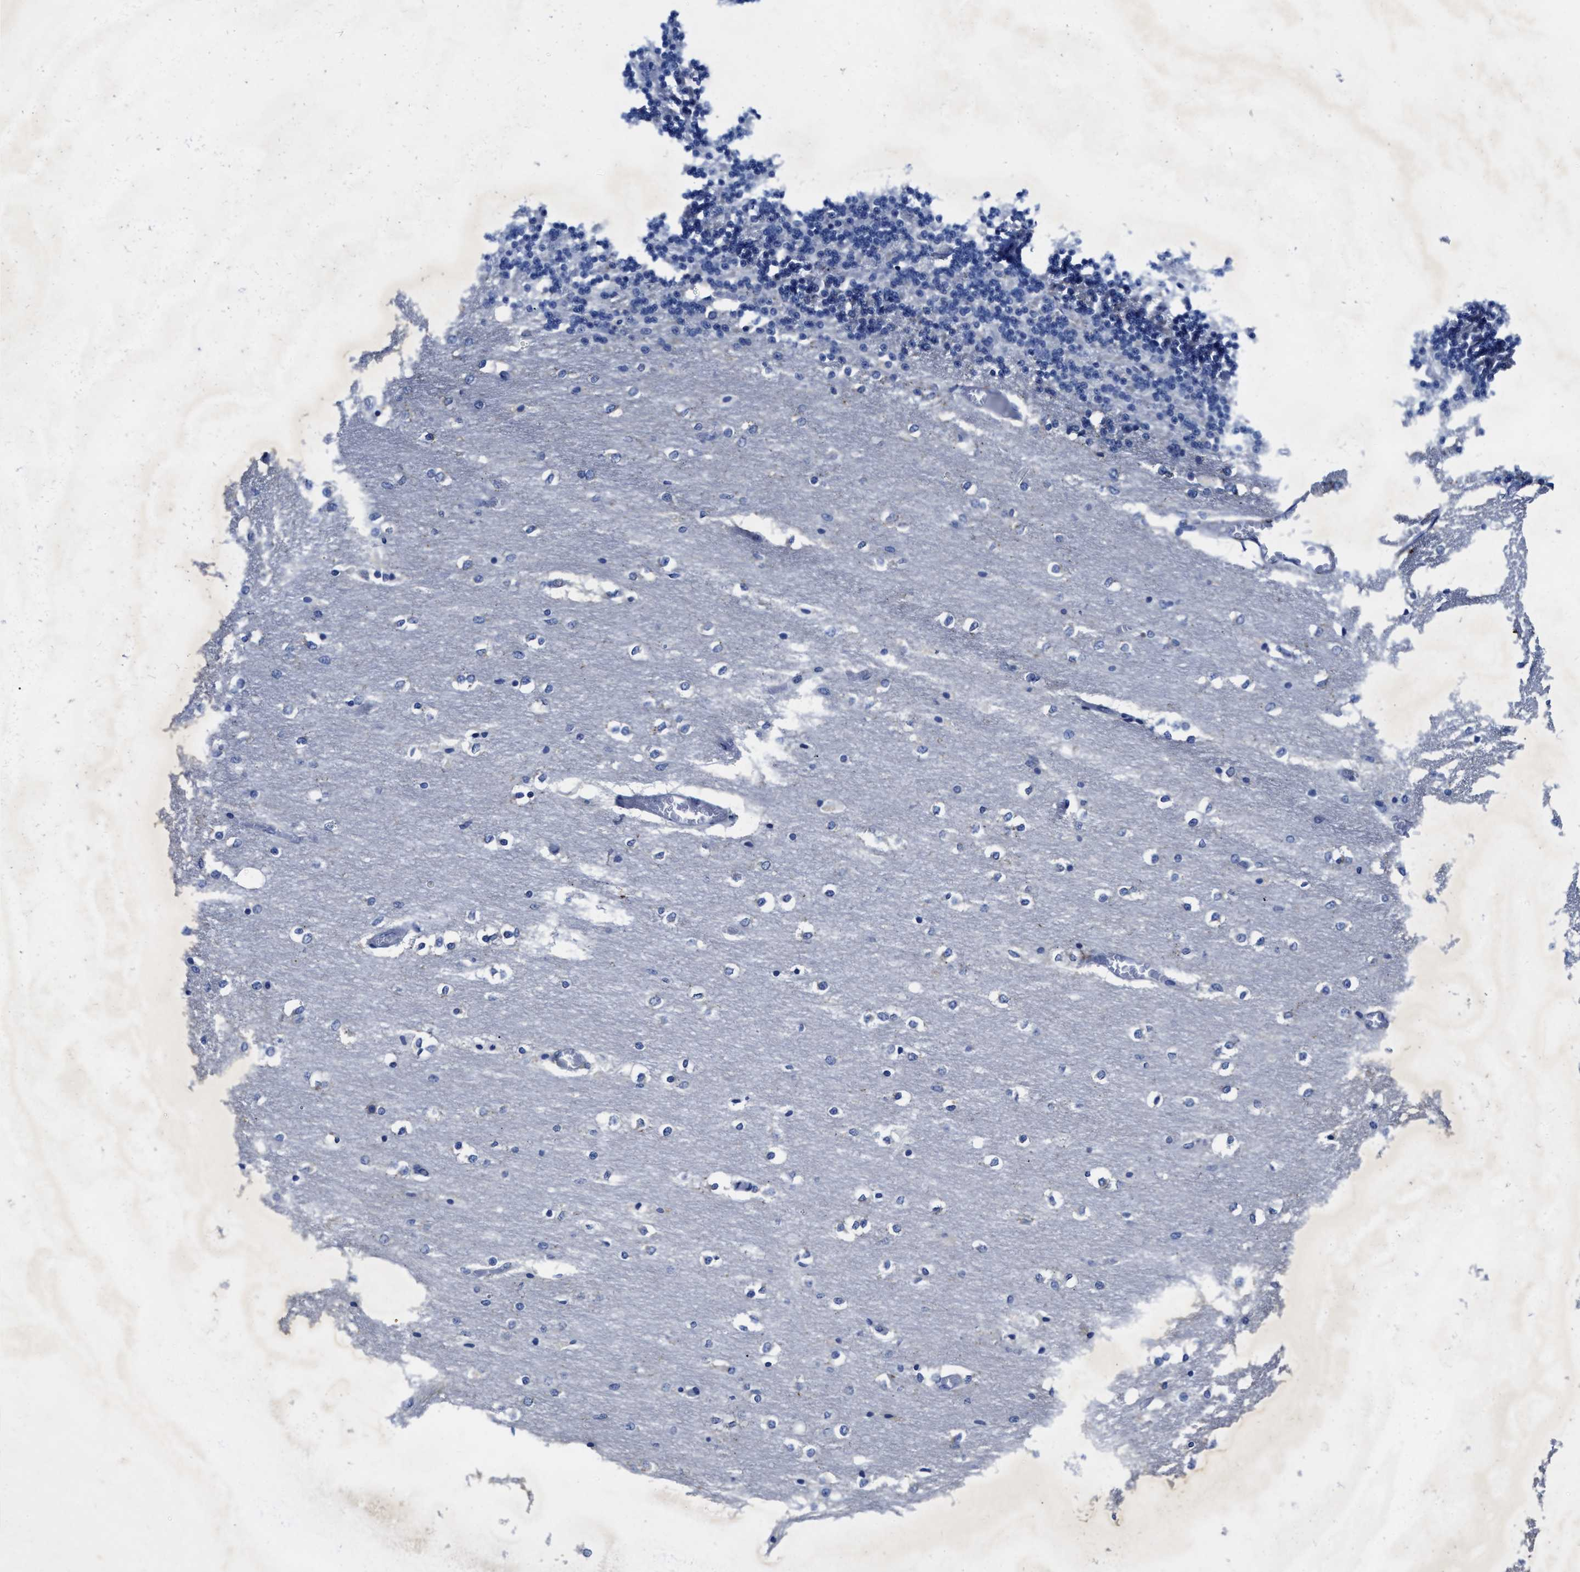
{"staining": {"intensity": "negative", "quantity": "none", "location": "none"}, "tissue": "cerebellum", "cell_type": "Cells in granular layer", "image_type": "normal", "snomed": [{"axis": "morphology", "description": "Normal tissue, NOS"}, {"axis": "topography", "description": "Cerebellum"}], "caption": "This is an IHC micrograph of benign cerebellum. There is no staining in cells in granular layer.", "gene": "TBRG4", "patient": {"sex": "female", "age": 54}}